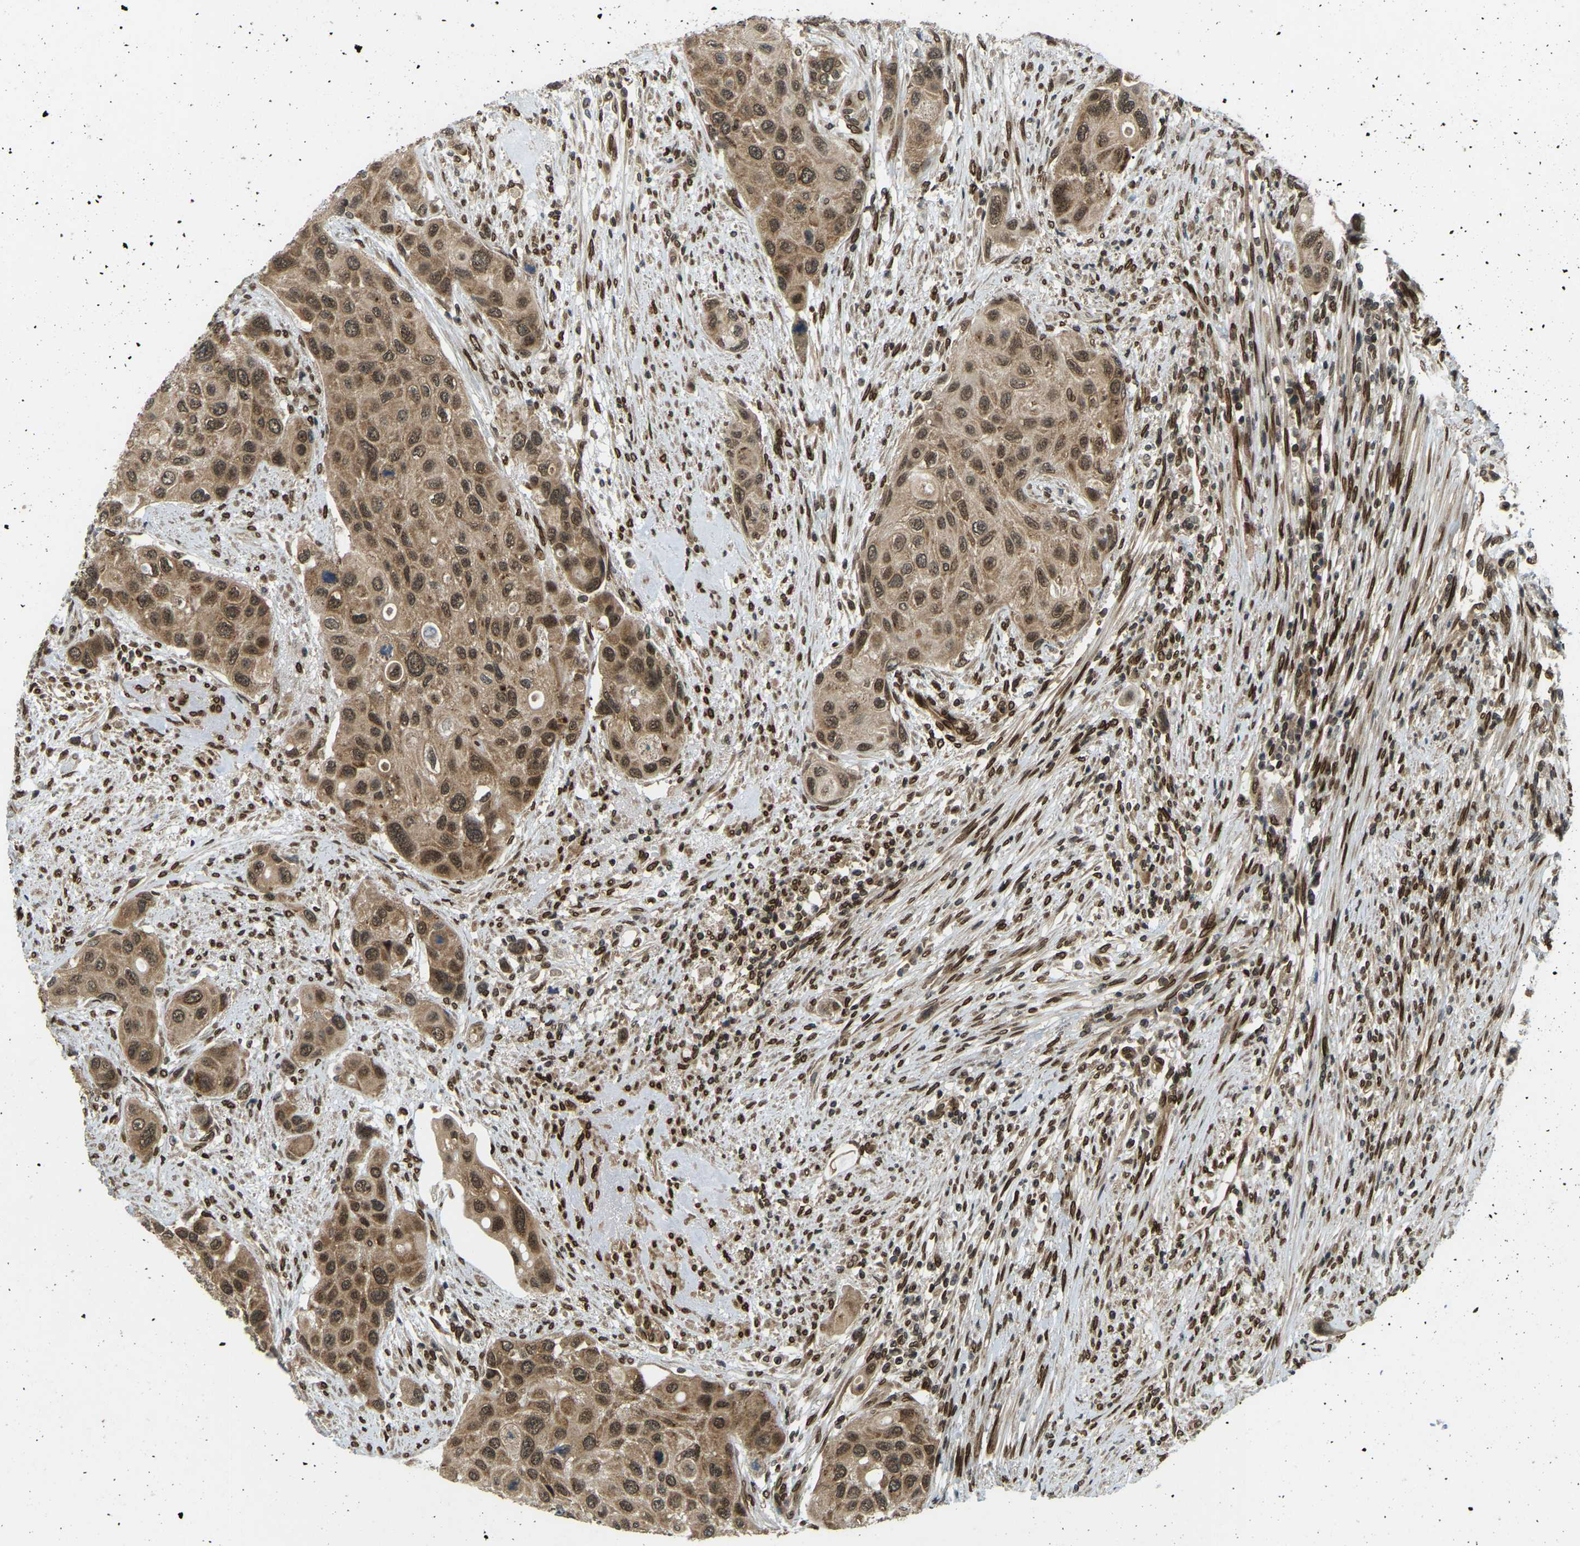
{"staining": {"intensity": "moderate", "quantity": ">75%", "location": "cytoplasmic/membranous,nuclear"}, "tissue": "urothelial cancer", "cell_type": "Tumor cells", "image_type": "cancer", "snomed": [{"axis": "morphology", "description": "Urothelial carcinoma, High grade"}, {"axis": "topography", "description": "Urinary bladder"}], "caption": "Immunohistochemical staining of human urothelial cancer reveals moderate cytoplasmic/membranous and nuclear protein expression in about >75% of tumor cells.", "gene": "SYNE1", "patient": {"sex": "female", "age": 56}}